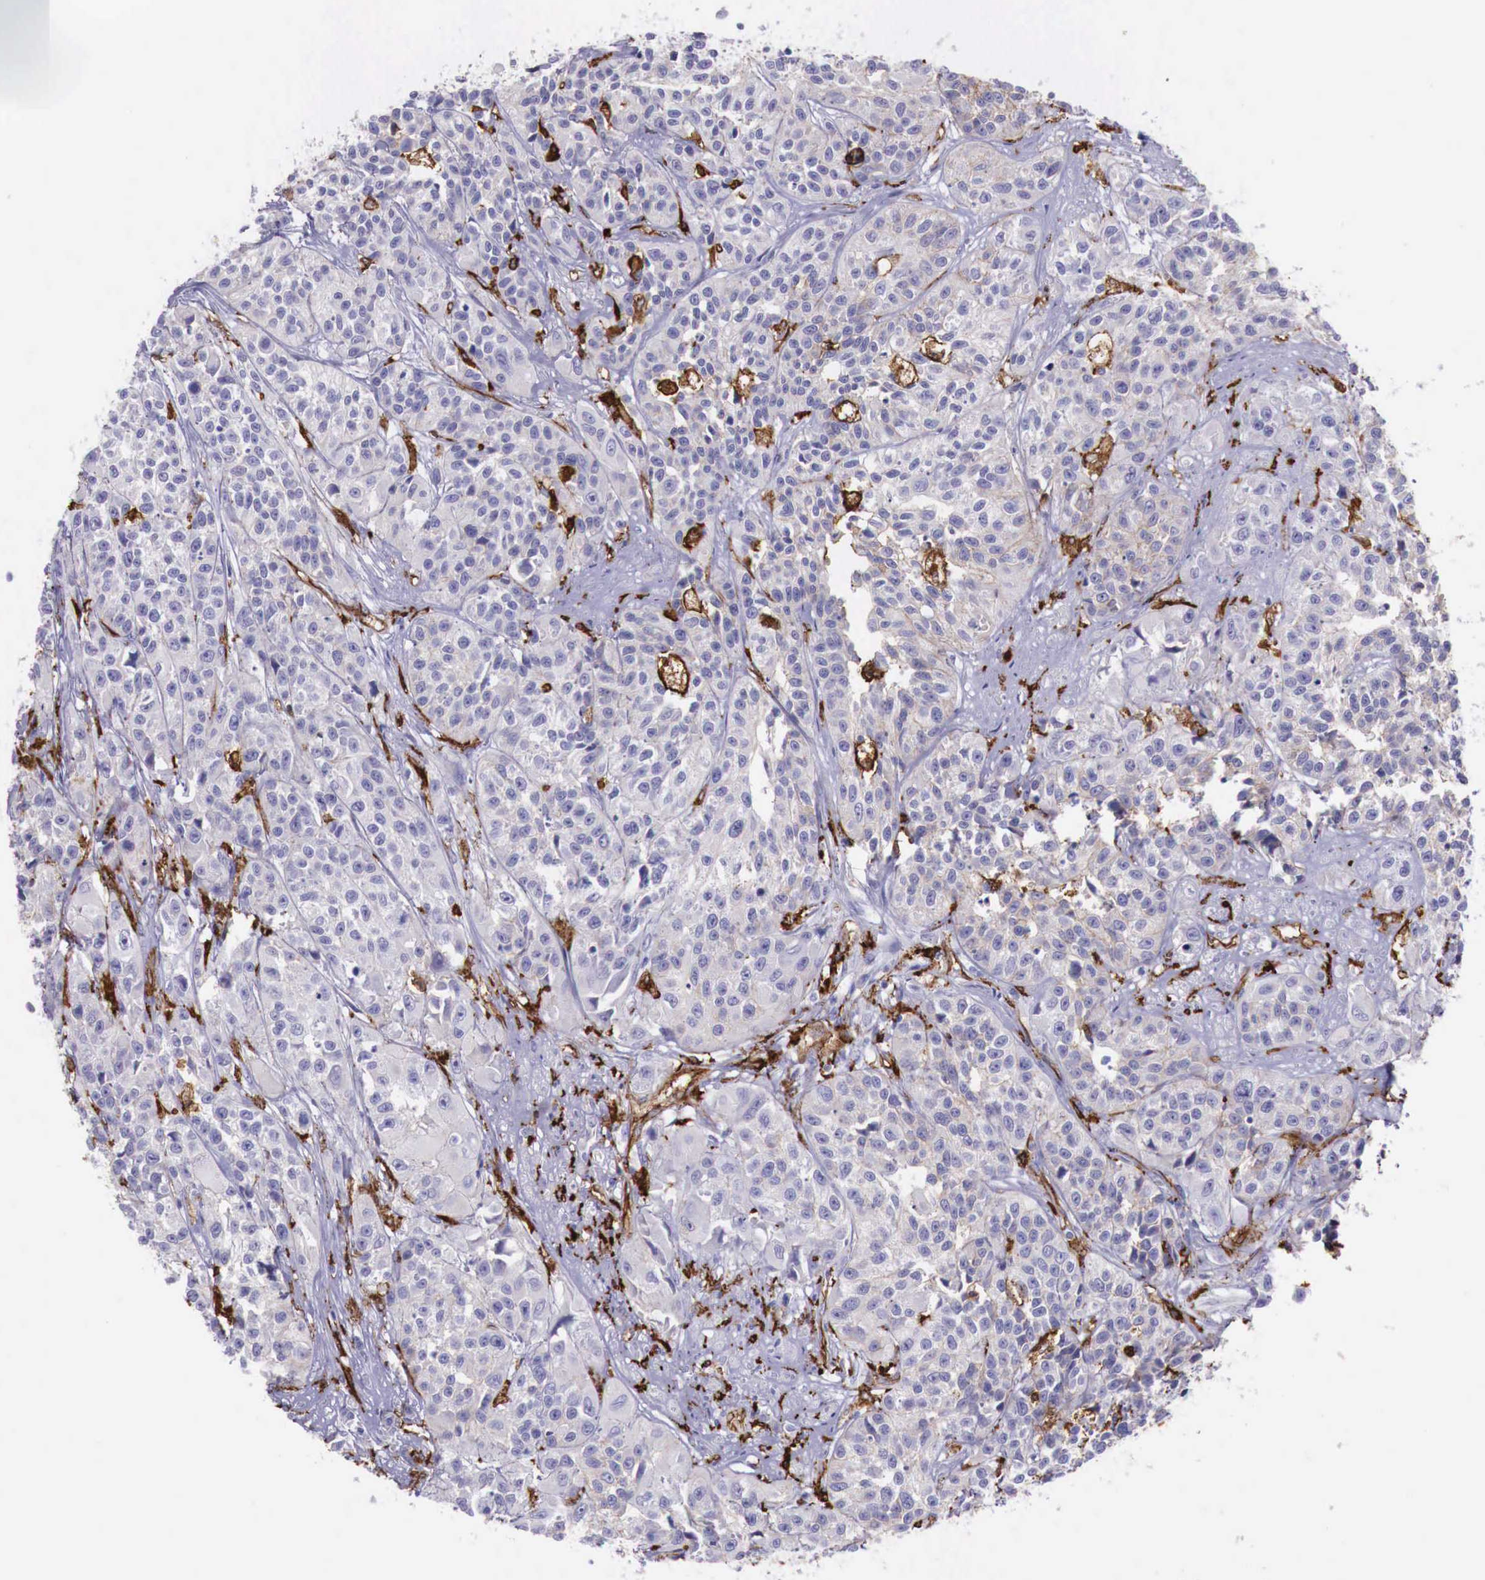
{"staining": {"intensity": "negative", "quantity": "none", "location": "none"}, "tissue": "urothelial cancer", "cell_type": "Tumor cells", "image_type": "cancer", "snomed": [{"axis": "morphology", "description": "Urothelial carcinoma, High grade"}, {"axis": "topography", "description": "Urinary bladder"}], "caption": "There is no significant expression in tumor cells of urothelial cancer.", "gene": "MSR1", "patient": {"sex": "female", "age": 81}}